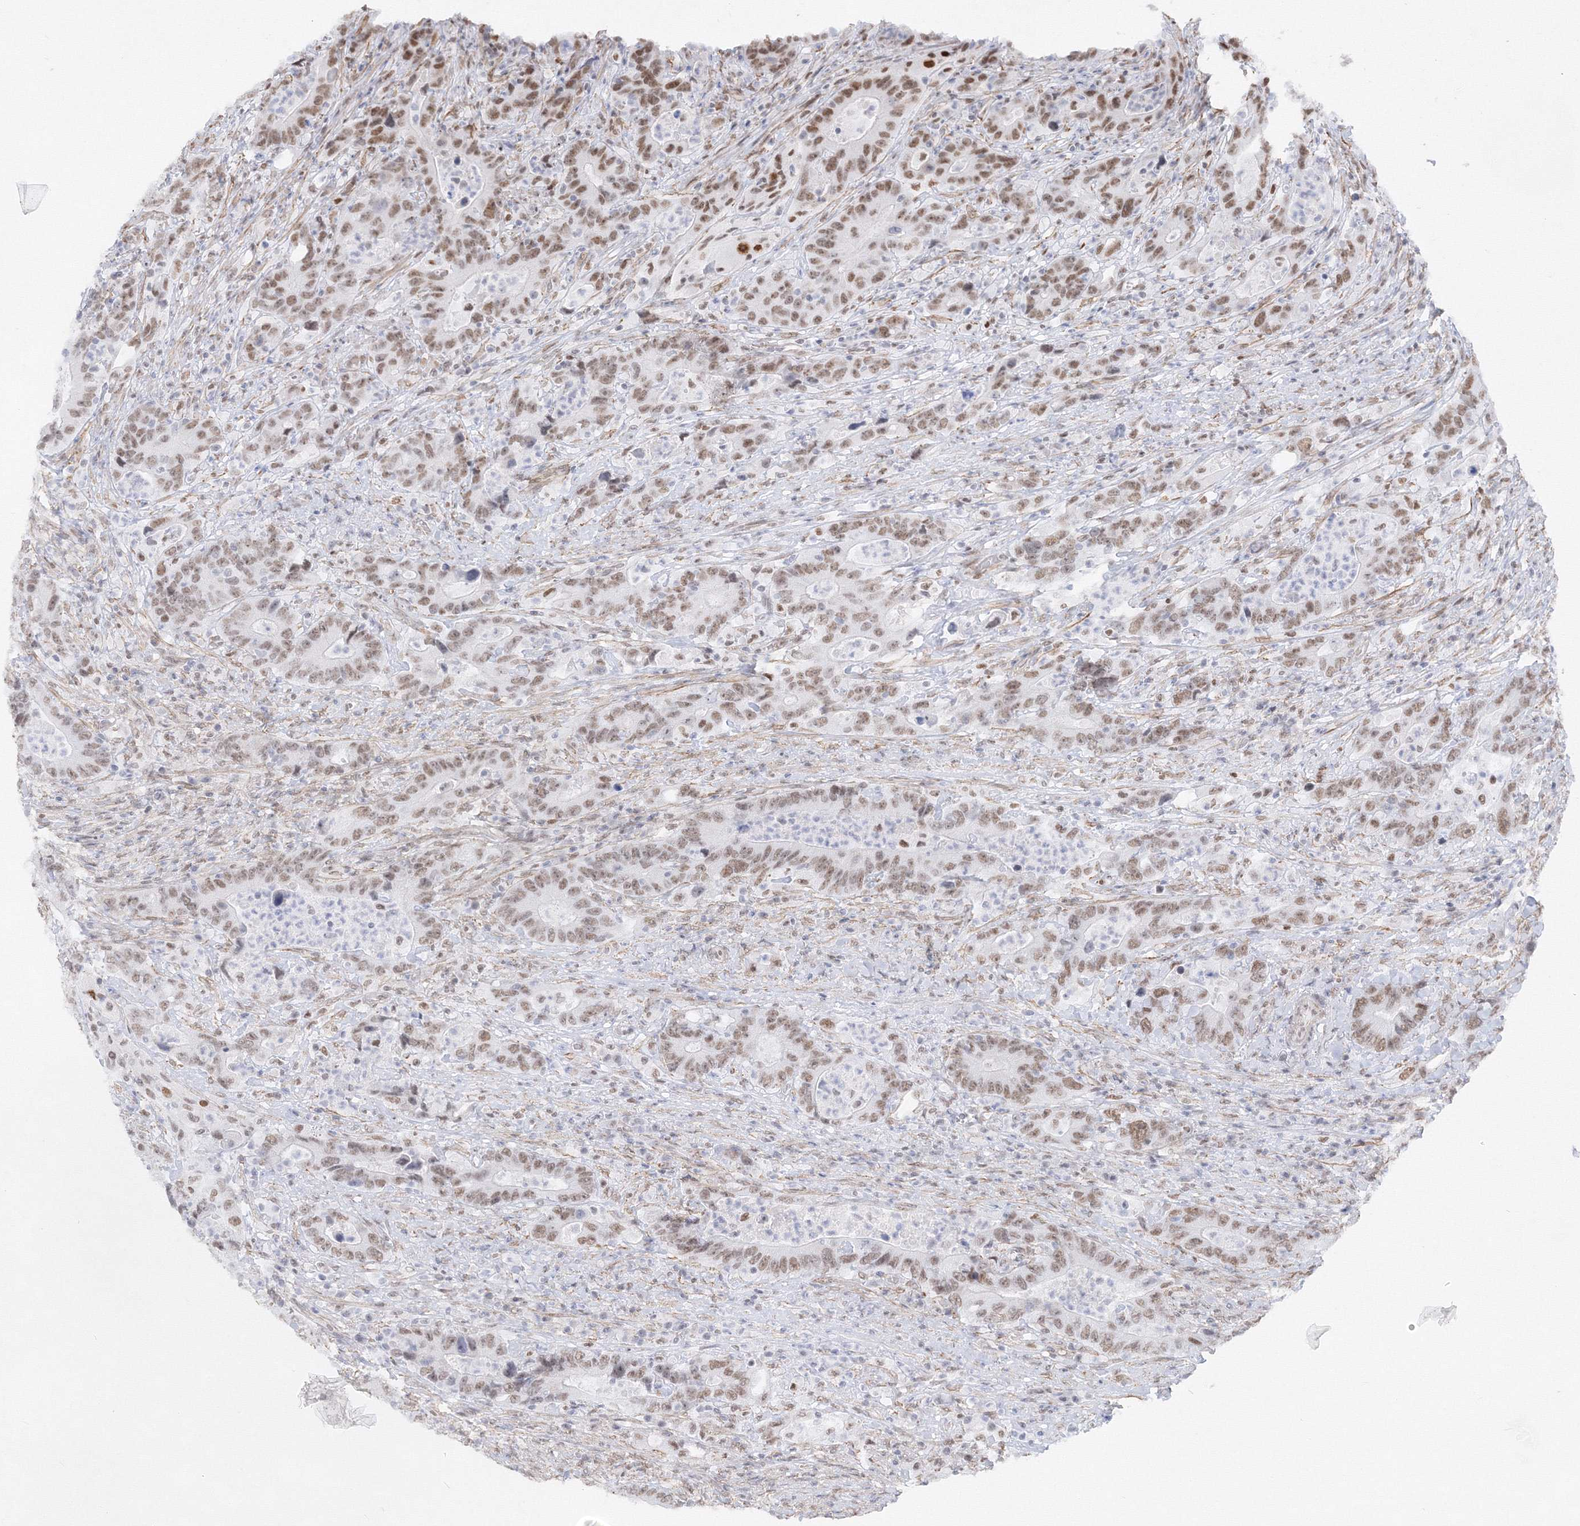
{"staining": {"intensity": "weak", "quantity": ">75%", "location": "nuclear"}, "tissue": "colorectal cancer", "cell_type": "Tumor cells", "image_type": "cancer", "snomed": [{"axis": "morphology", "description": "Adenocarcinoma, NOS"}, {"axis": "topography", "description": "Colon"}], "caption": "Protein staining reveals weak nuclear expression in approximately >75% of tumor cells in adenocarcinoma (colorectal).", "gene": "ZNF638", "patient": {"sex": "female", "age": 75}}